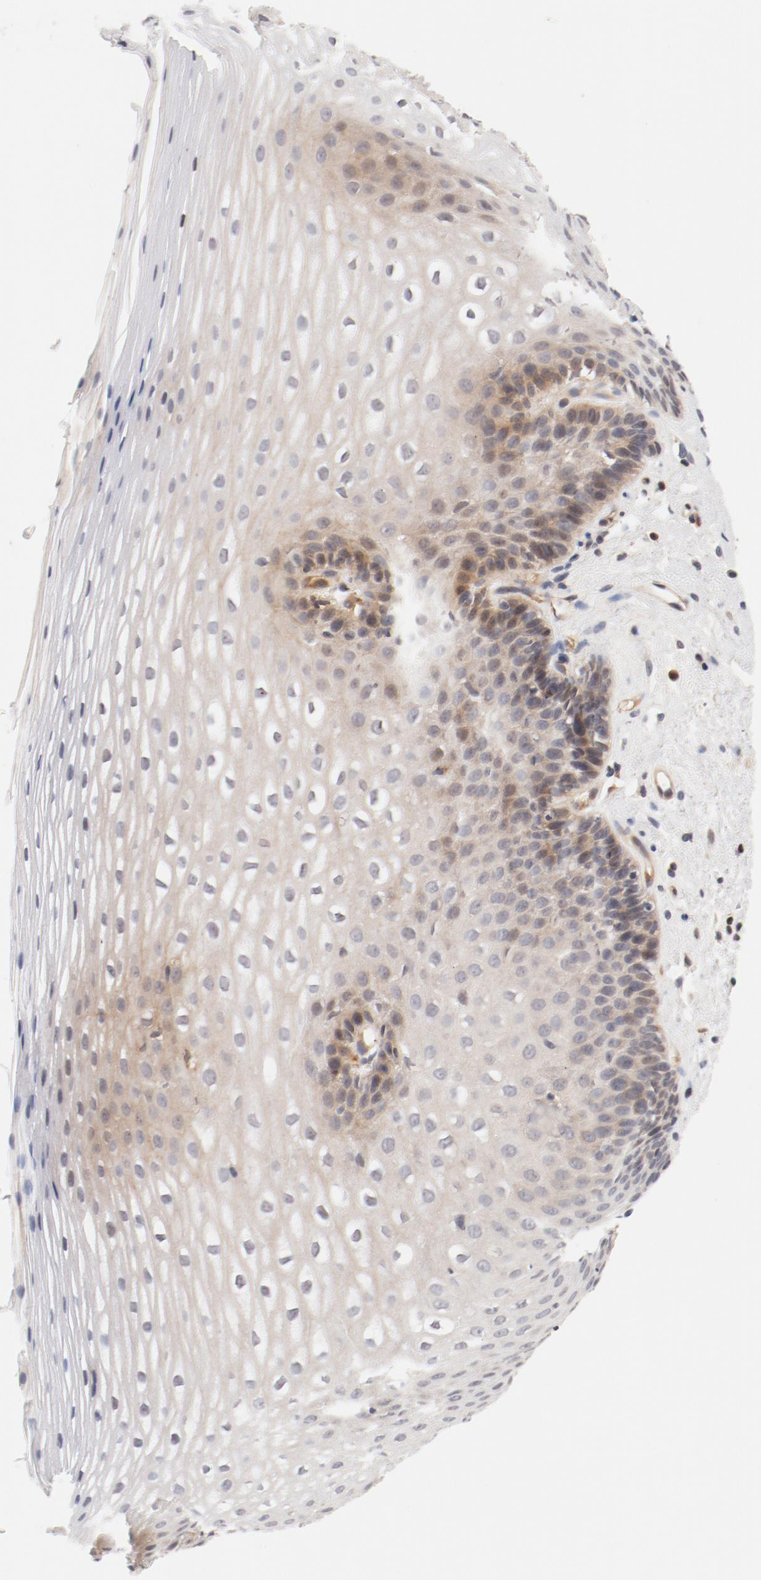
{"staining": {"intensity": "weak", "quantity": "25%-75%", "location": "cytoplasmic/membranous"}, "tissue": "esophagus", "cell_type": "Squamous epithelial cells", "image_type": "normal", "snomed": [{"axis": "morphology", "description": "Normal tissue, NOS"}, {"axis": "topography", "description": "Esophagus"}], "caption": "Immunohistochemical staining of benign esophagus shows low levels of weak cytoplasmic/membranous positivity in about 25%-75% of squamous epithelial cells. (IHC, brightfield microscopy, high magnification).", "gene": "ZNF267", "patient": {"sex": "female", "age": 70}}